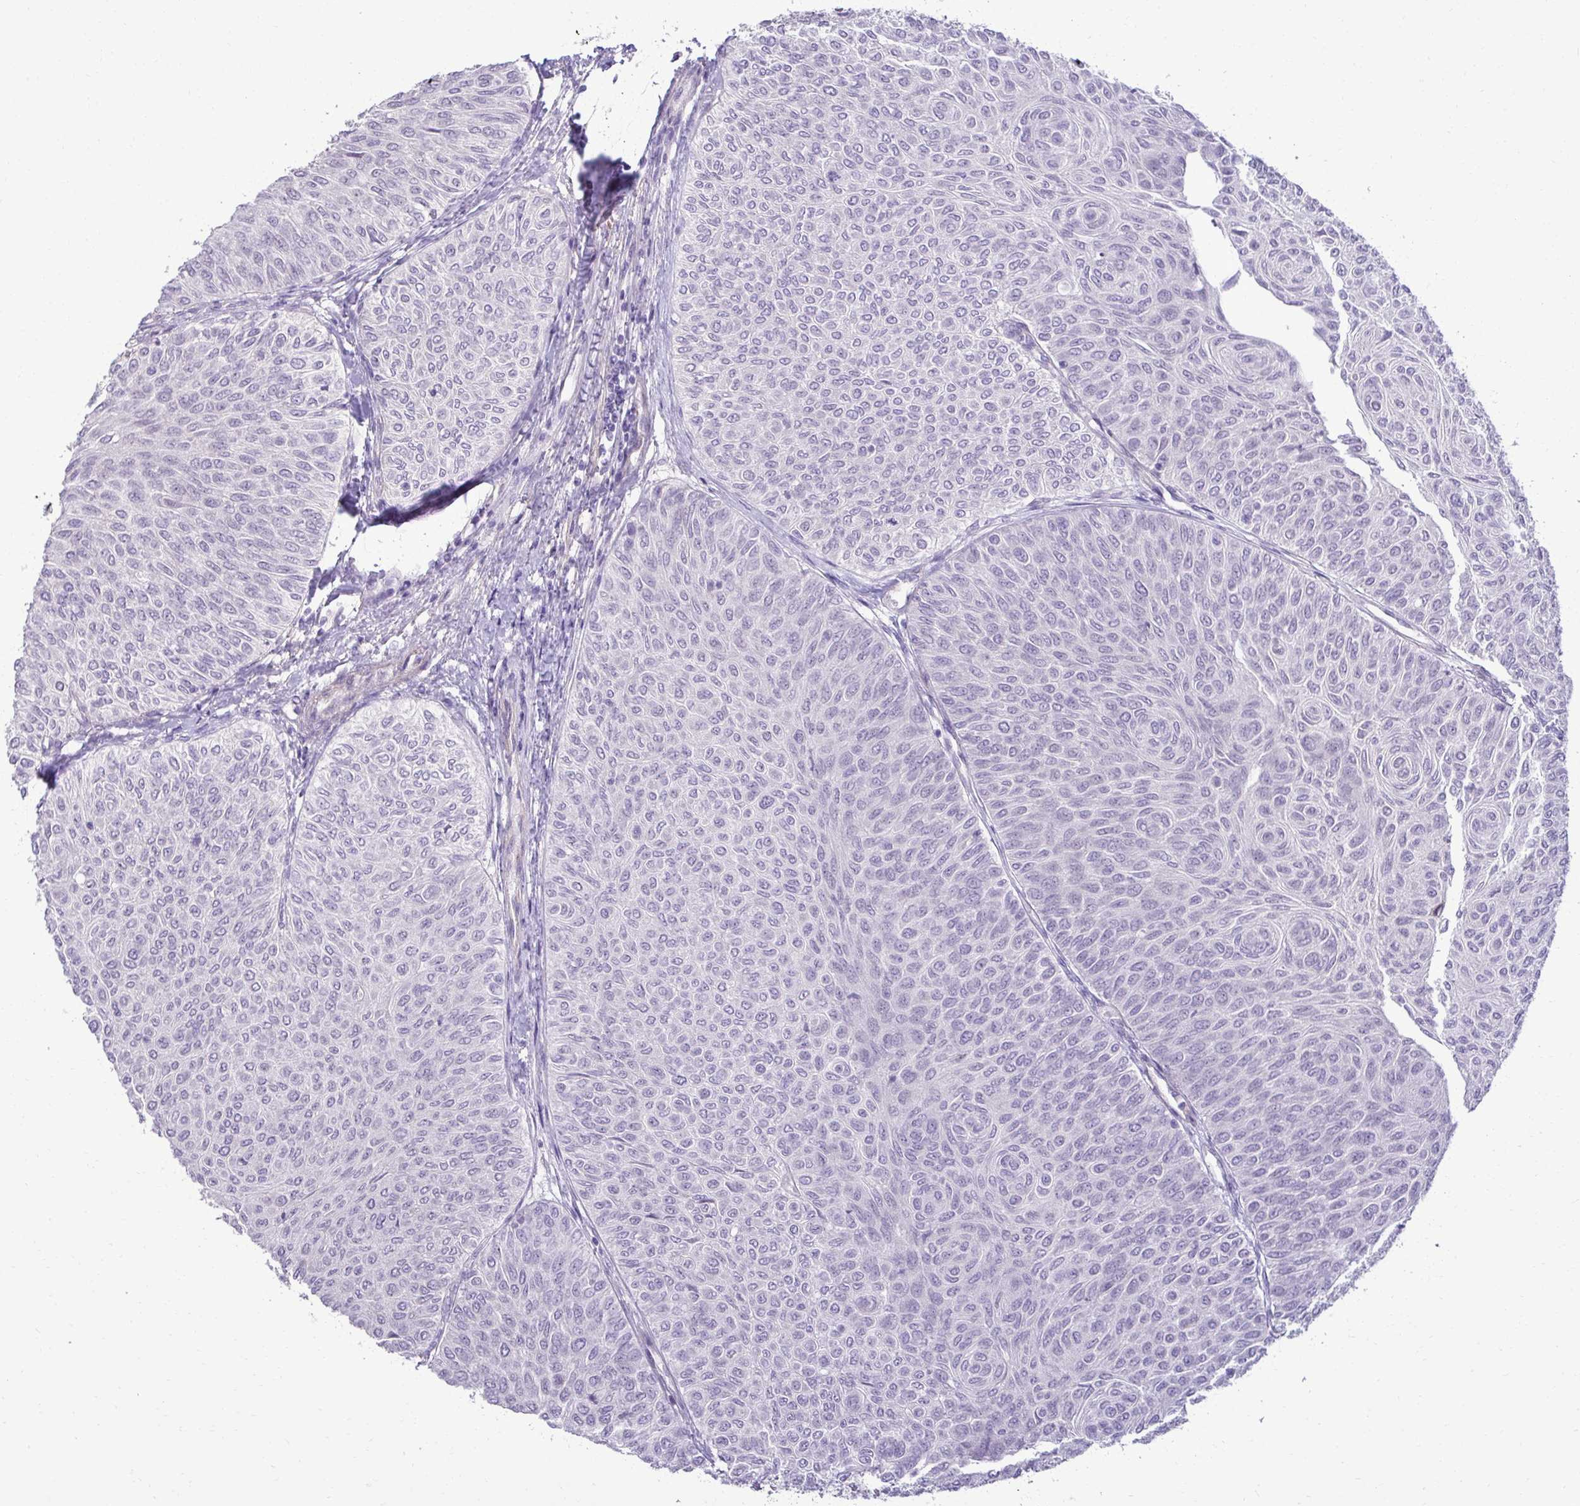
{"staining": {"intensity": "negative", "quantity": "none", "location": "none"}, "tissue": "urothelial cancer", "cell_type": "Tumor cells", "image_type": "cancer", "snomed": [{"axis": "morphology", "description": "Urothelial carcinoma, Low grade"}, {"axis": "topography", "description": "Urinary bladder"}], "caption": "High magnification brightfield microscopy of urothelial carcinoma (low-grade) stained with DAB (3,3'-diaminobenzidine) (brown) and counterstained with hematoxylin (blue): tumor cells show no significant positivity.", "gene": "SLC30A3", "patient": {"sex": "male", "age": 78}}